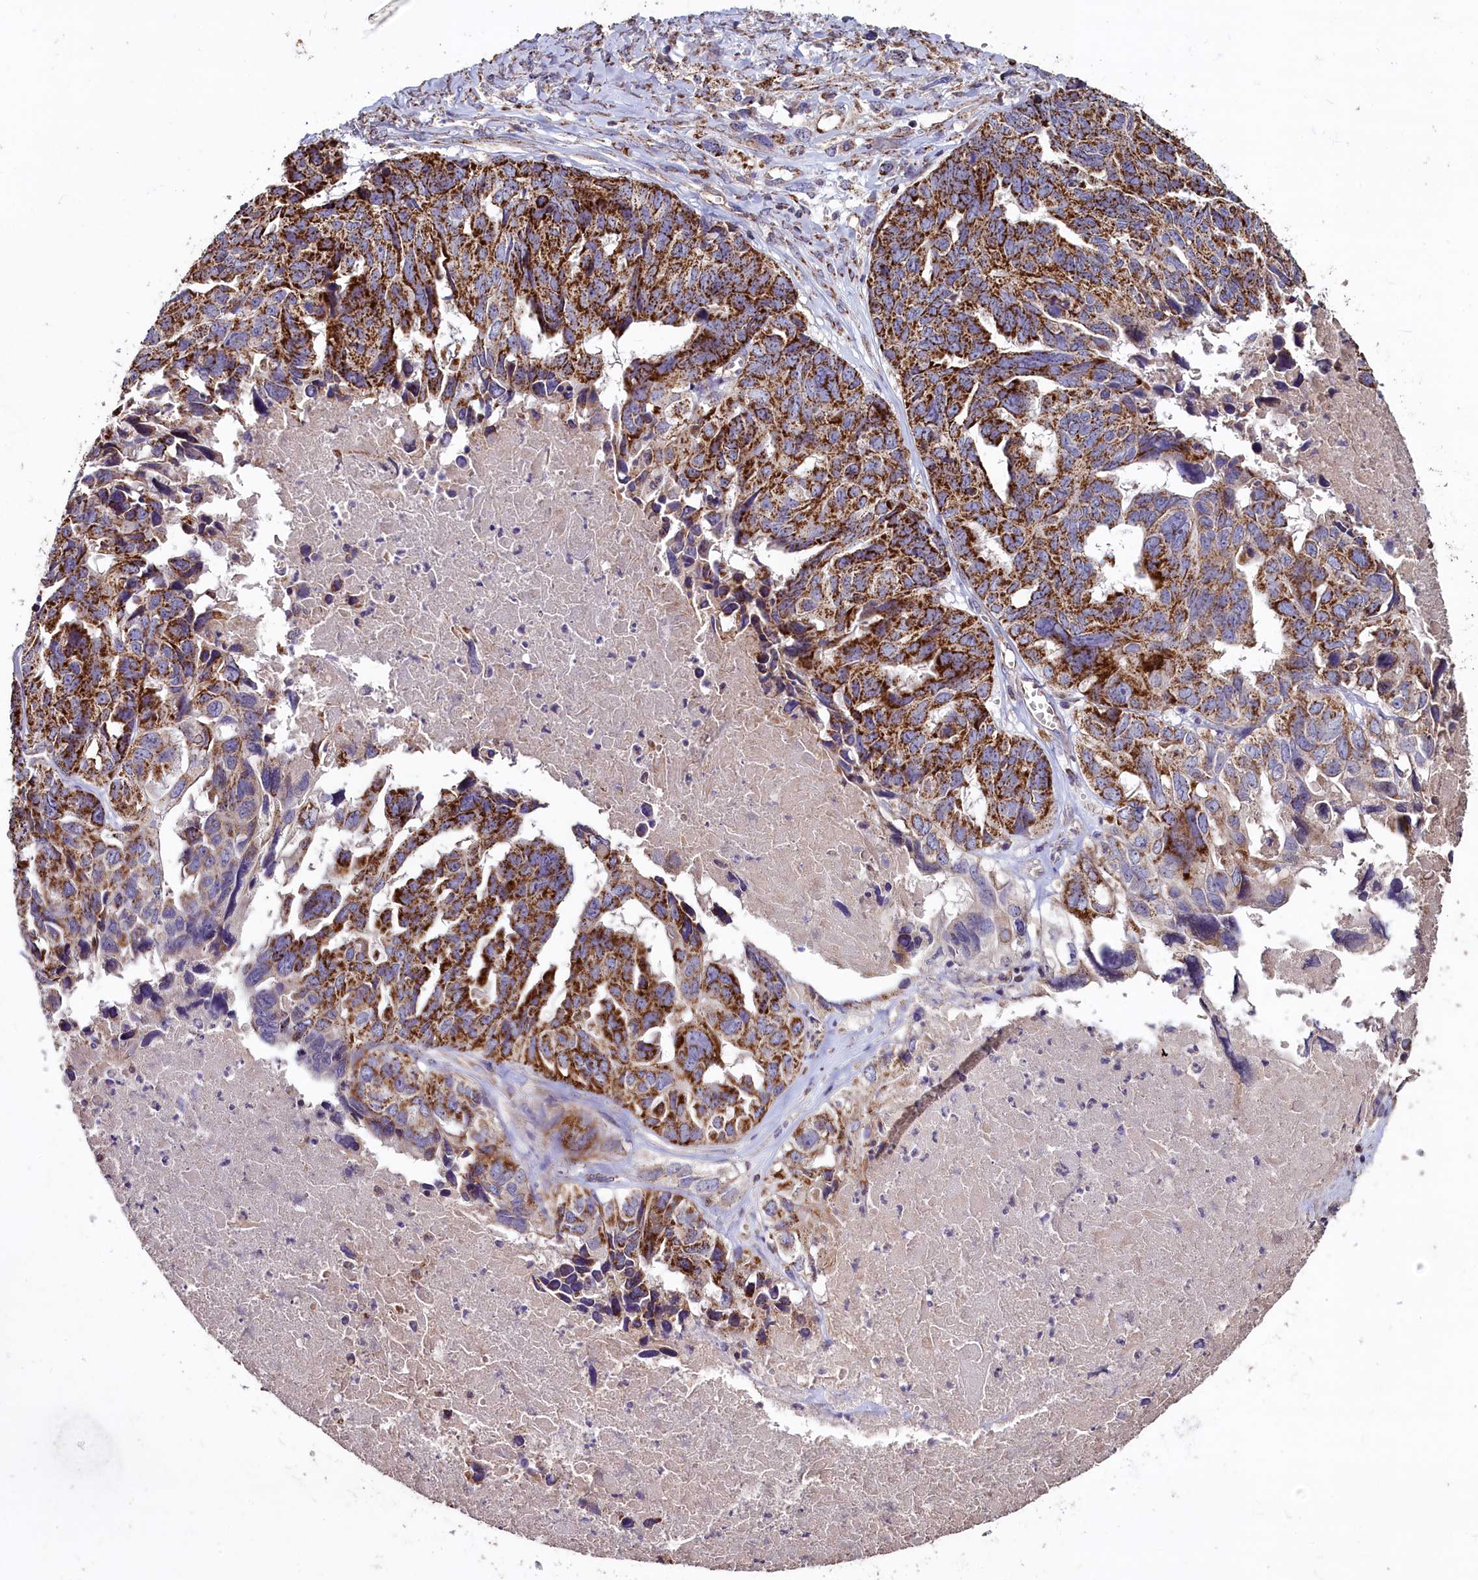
{"staining": {"intensity": "strong", "quantity": ">75%", "location": "cytoplasmic/membranous"}, "tissue": "ovarian cancer", "cell_type": "Tumor cells", "image_type": "cancer", "snomed": [{"axis": "morphology", "description": "Cystadenocarcinoma, serous, NOS"}, {"axis": "topography", "description": "Ovary"}], "caption": "Ovarian cancer was stained to show a protein in brown. There is high levels of strong cytoplasmic/membranous staining in about >75% of tumor cells.", "gene": "COQ9", "patient": {"sex": "female", "age": 79}}